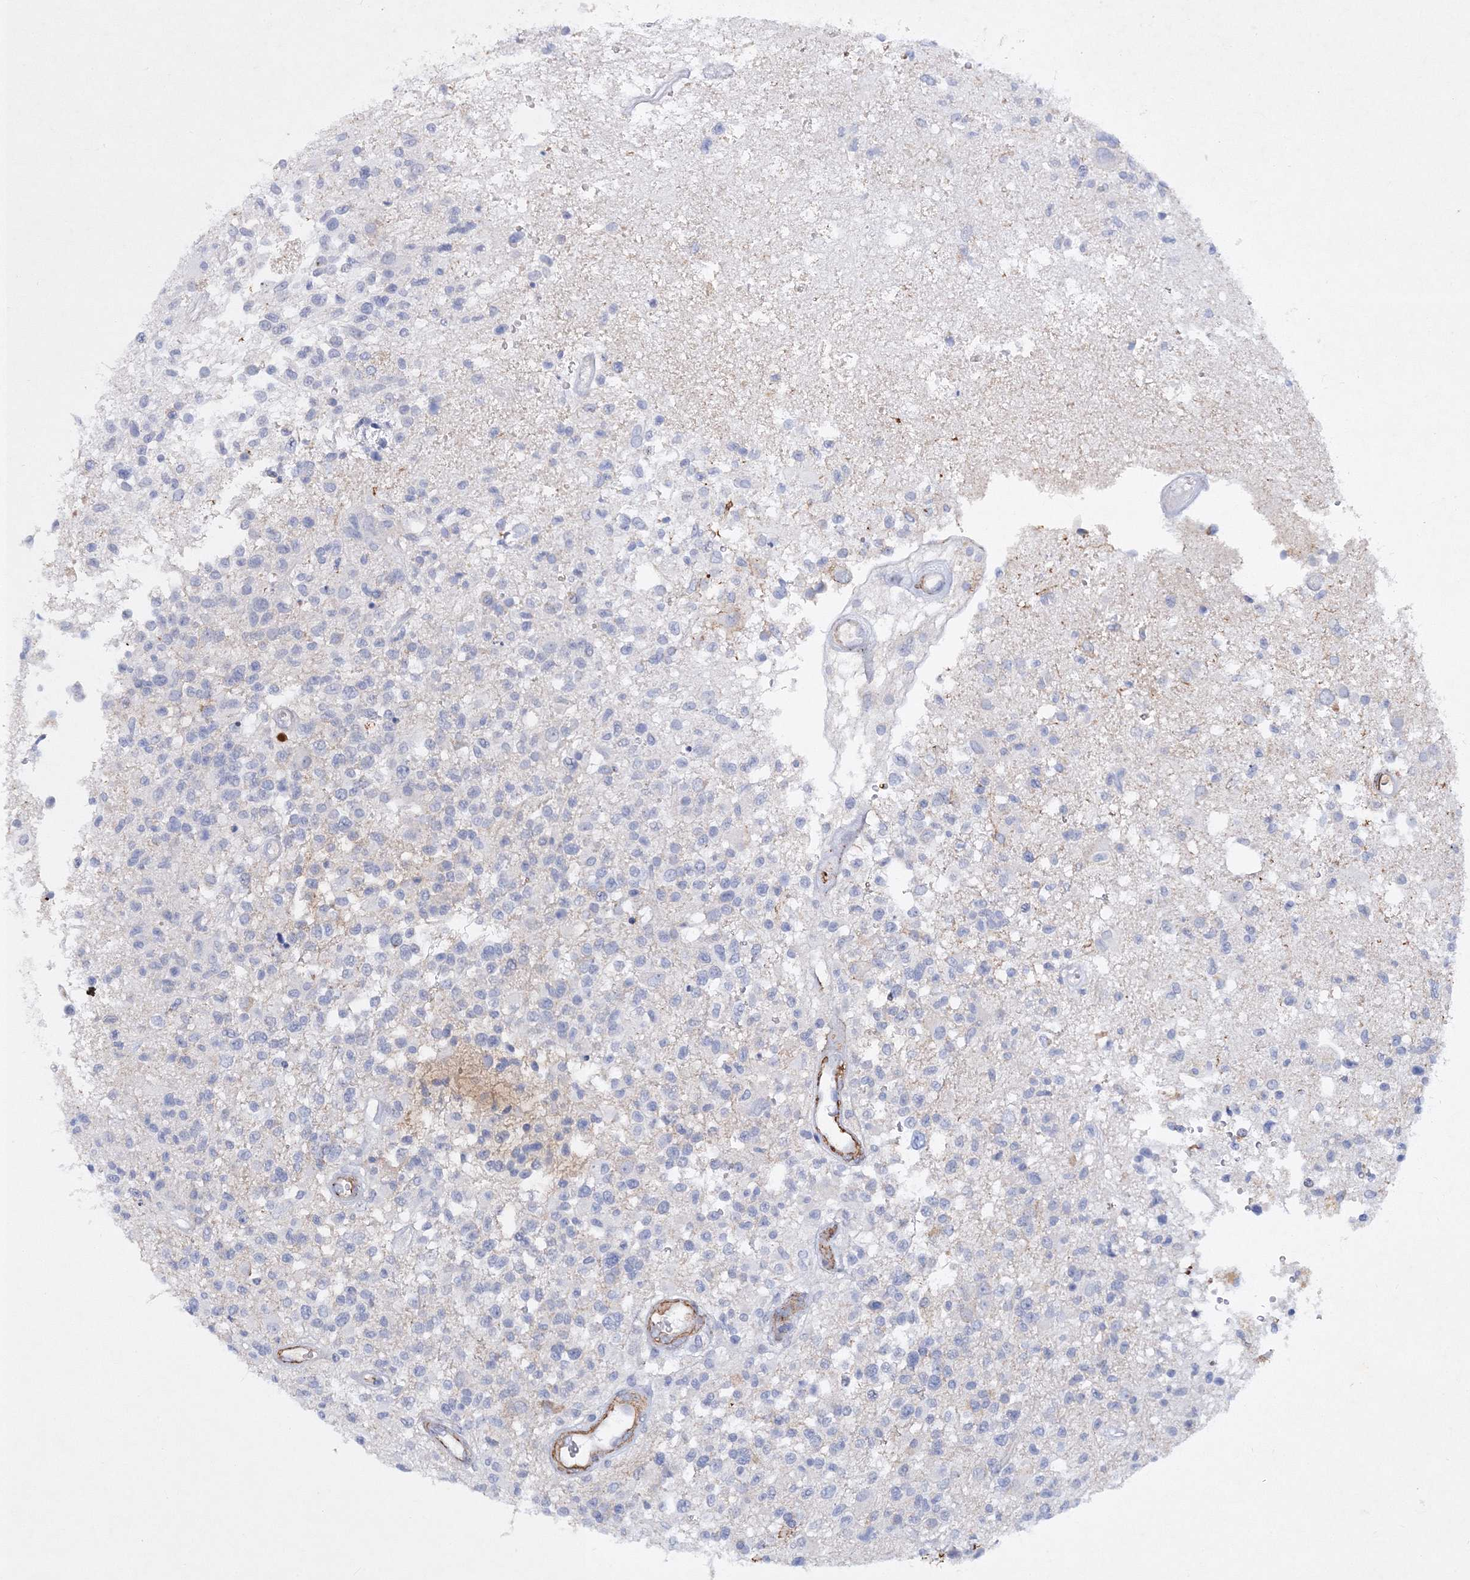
{"staining": {"intensity": "negative", "quantity": "none", "location": "none"}, "tissue": "glioma", "cell_type": "Tumor cells", "image_type": "cancer", "snomed": [{"axis": "morphology", "description": "Glioma, malignant, High grade"}, {"axis": "morphology", "description": "Glioblastoma, NOS"}, {"axis": "topography", "description": "Brain"}], "caption": "This is a micrograph of IHC staining of glioma, which shows no staining in tumor cells.", "gene": "RTN2", "patient": {"sex": "male", "age": 60}}